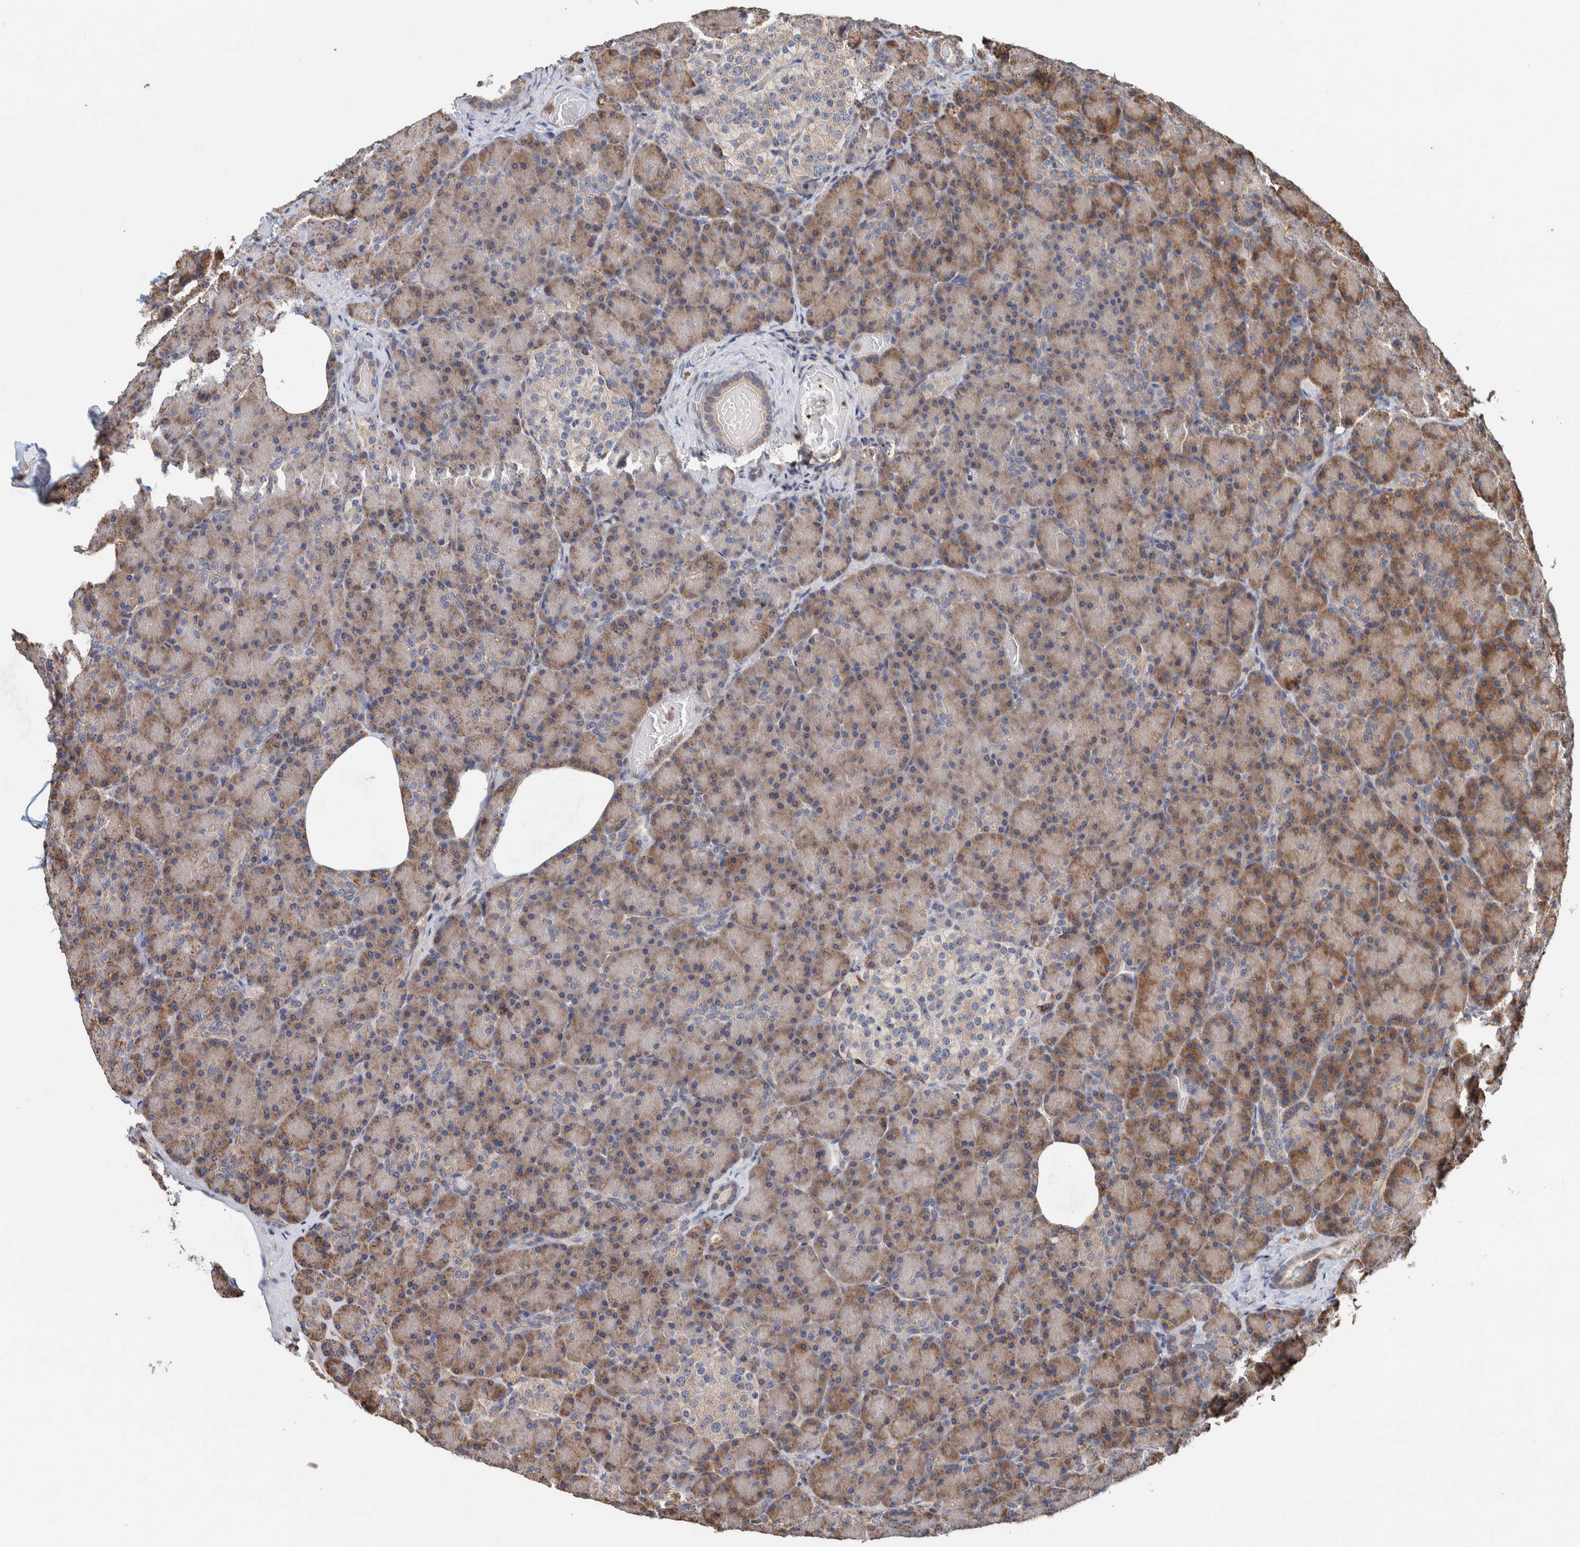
{"staining": {"intensity": "moderate", "quantity": ">75%", "location": "cytoplasmic/membranous"}, "tissue": "pancreas", "cell_type": "Exocrine glandular cells", "image_type": "normal", "snomed": [{"axis": "morphology", "description": "Normal tissue, NOS"}, {"axis": "topography", "description": "Pancreas"}], "caption": "The photomicrograph reveals immunohistochemical staining of unremarkable pancreas. There is moderate cytoplasmic/membranous positivity is seen in about >75% of exocrine glandular cells.", "gene": "PLA2G3", "patient": {"sex": "female", "age": 43}}